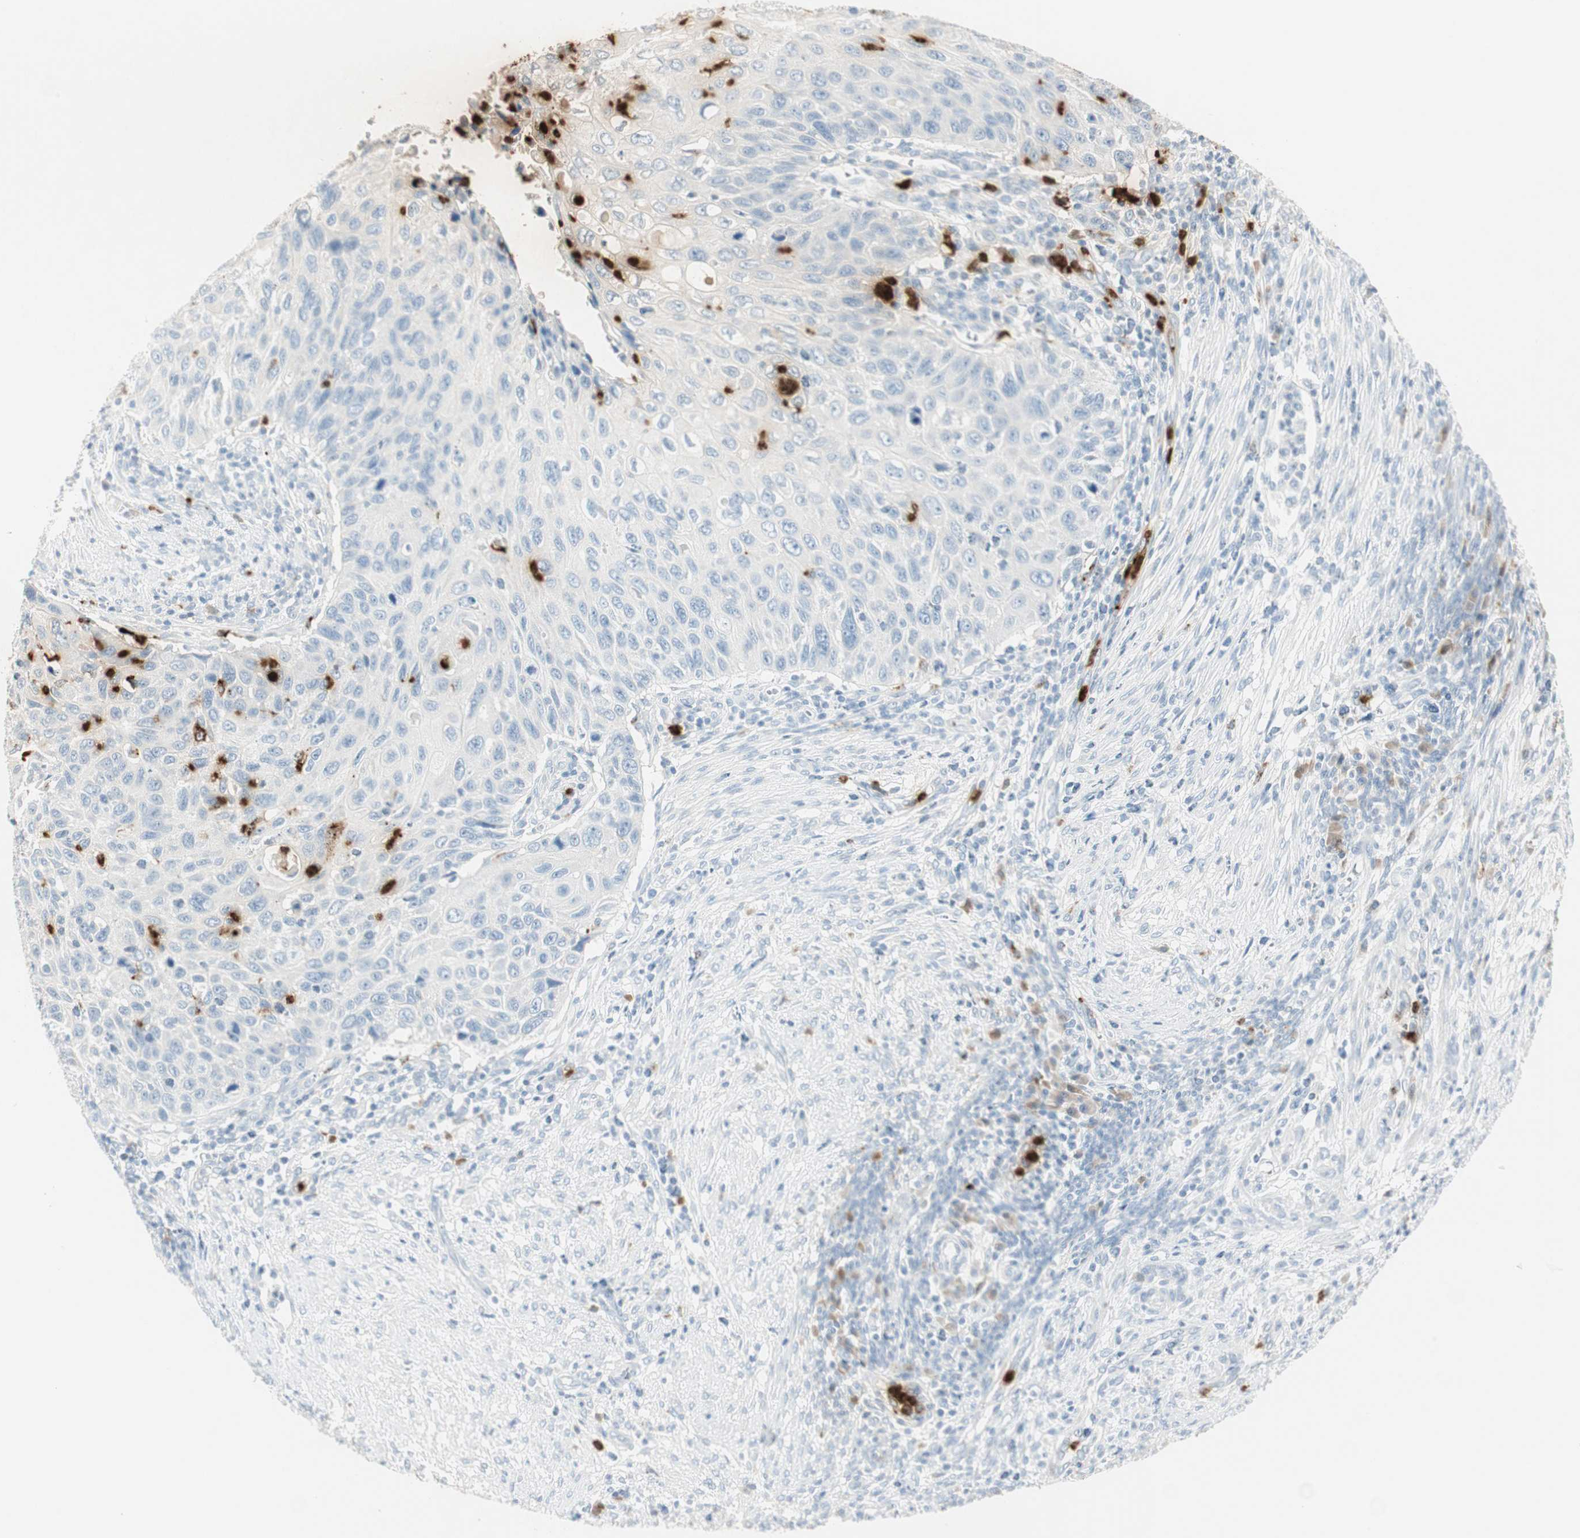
{"staining": {"intensity": "negative", "quantity": "none", "location": "none"}, "tissue": "cervical cancer", "cell_type": "Tumor cells", "image_type": "cancer", "snomed": [{"axis": "morphology", "description": "Squamous cell carcinoma, NOS"}, {"axis": "topography", "description": "Cervix"}], "caption": "A micrograph of human cervical cancer (squamous cell carcinoma) is negative for staining in tumor cells. The staining was performed using DAB (3,3'-diaminobenzidine) to visualize the protein expression in brown, while the nuclei were stained in blue with hematoxylin (Magnification: 20x).", "gene": "PRTN3", "patient": {"sex": "female", "age": 70}}